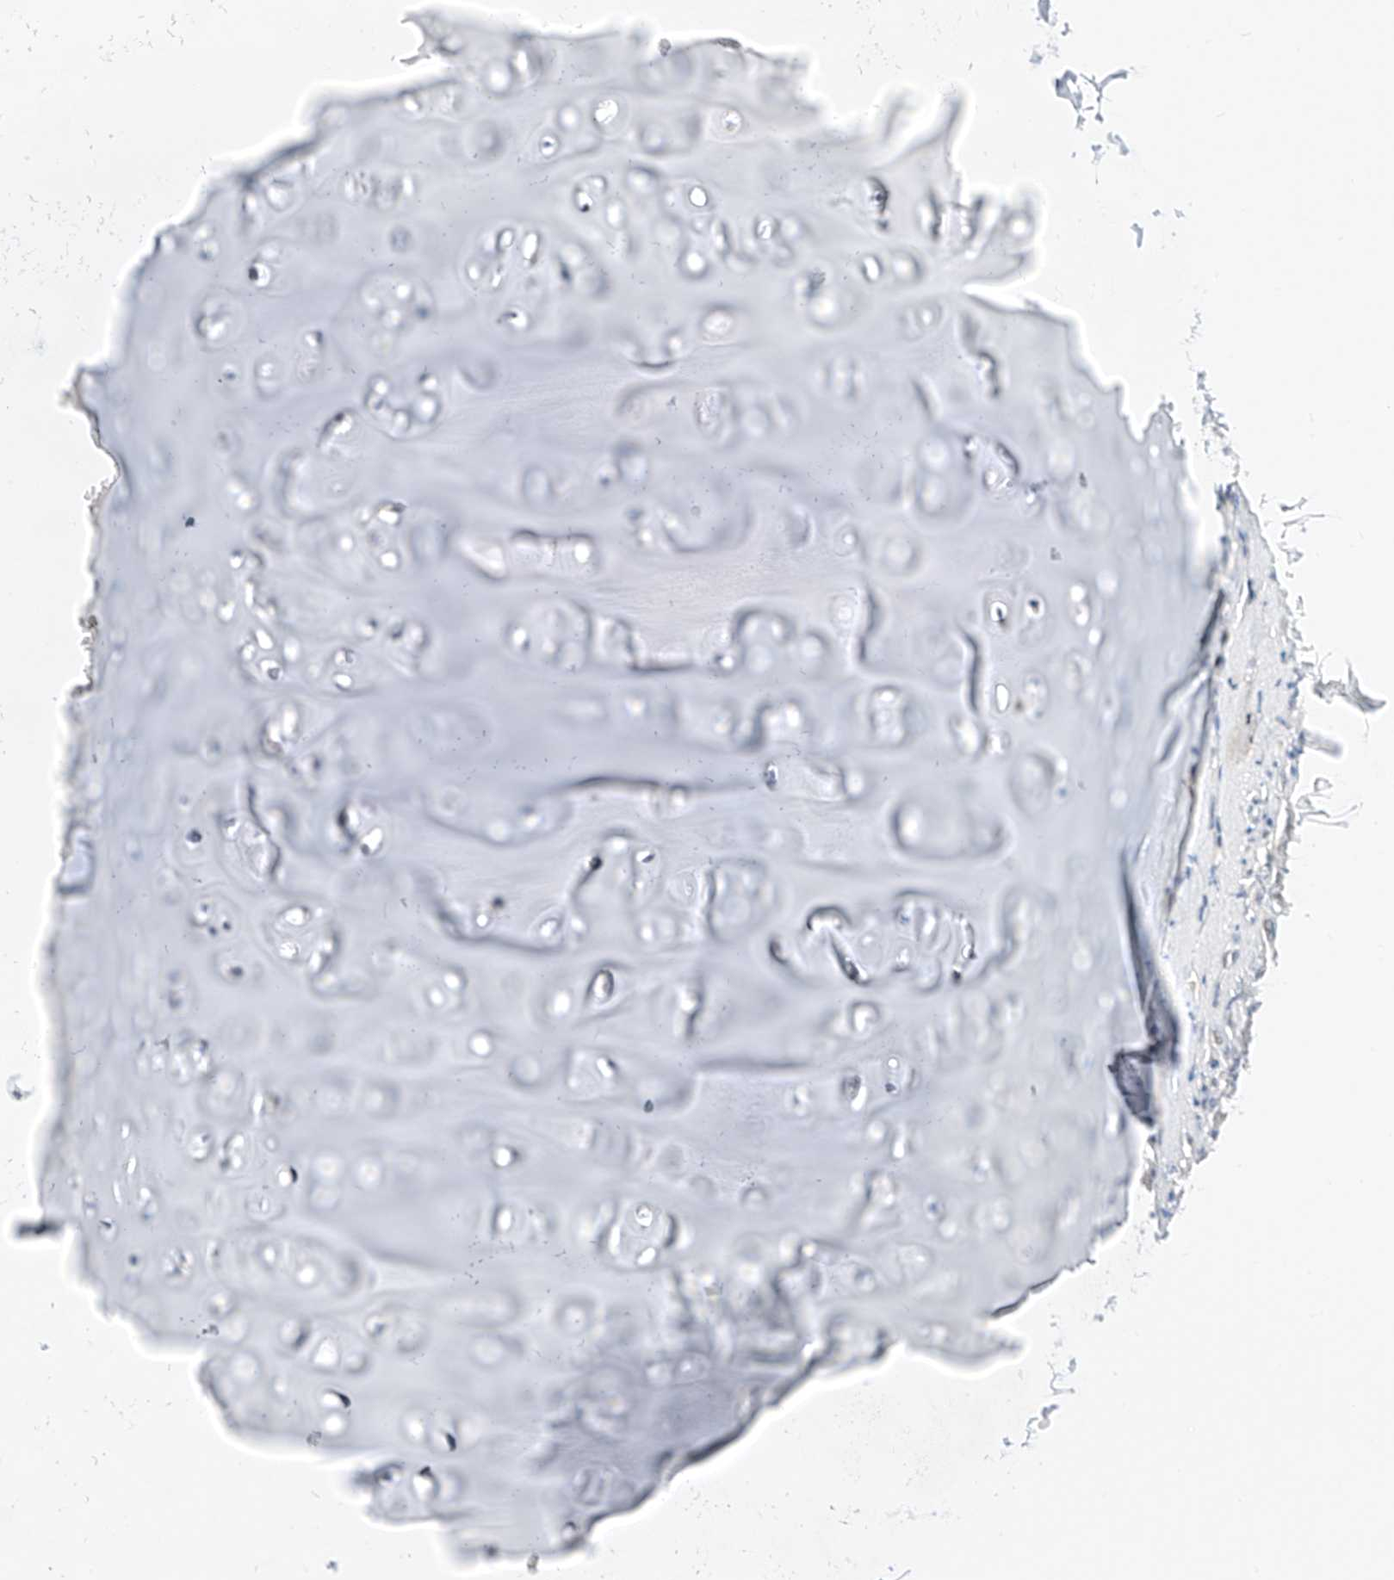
{"staining": {"intensity": "negative", "quantity": "none", "location": "none"}, "tissue": "adipose tissue", "cell_type": "Adipocytes", "image_type": "normal", "snomed": [{"axis": "morphology", "description": "Normal tissue, NOS"}, {"axis": "morphology", "description": "Basal cell carcinoma"}, {"axis": "topography", "description": "Cartilage tissue"}, {"axis": "topography", "description": "Nasopharynx"}, {"axis": "topography", "description": "Oral tissue"}], "caption": "IHC histopathology image of unremarkable adipose tissue stained for a protein (brown), which shows no positivity in adipocytes. (Stains: DAB IHC with hematoxylin counter stain, Microscopy: brightfield microscopy at high magnification).", "gene": "KCNJ1", "patient": {"sex": "female", "age": 77}}